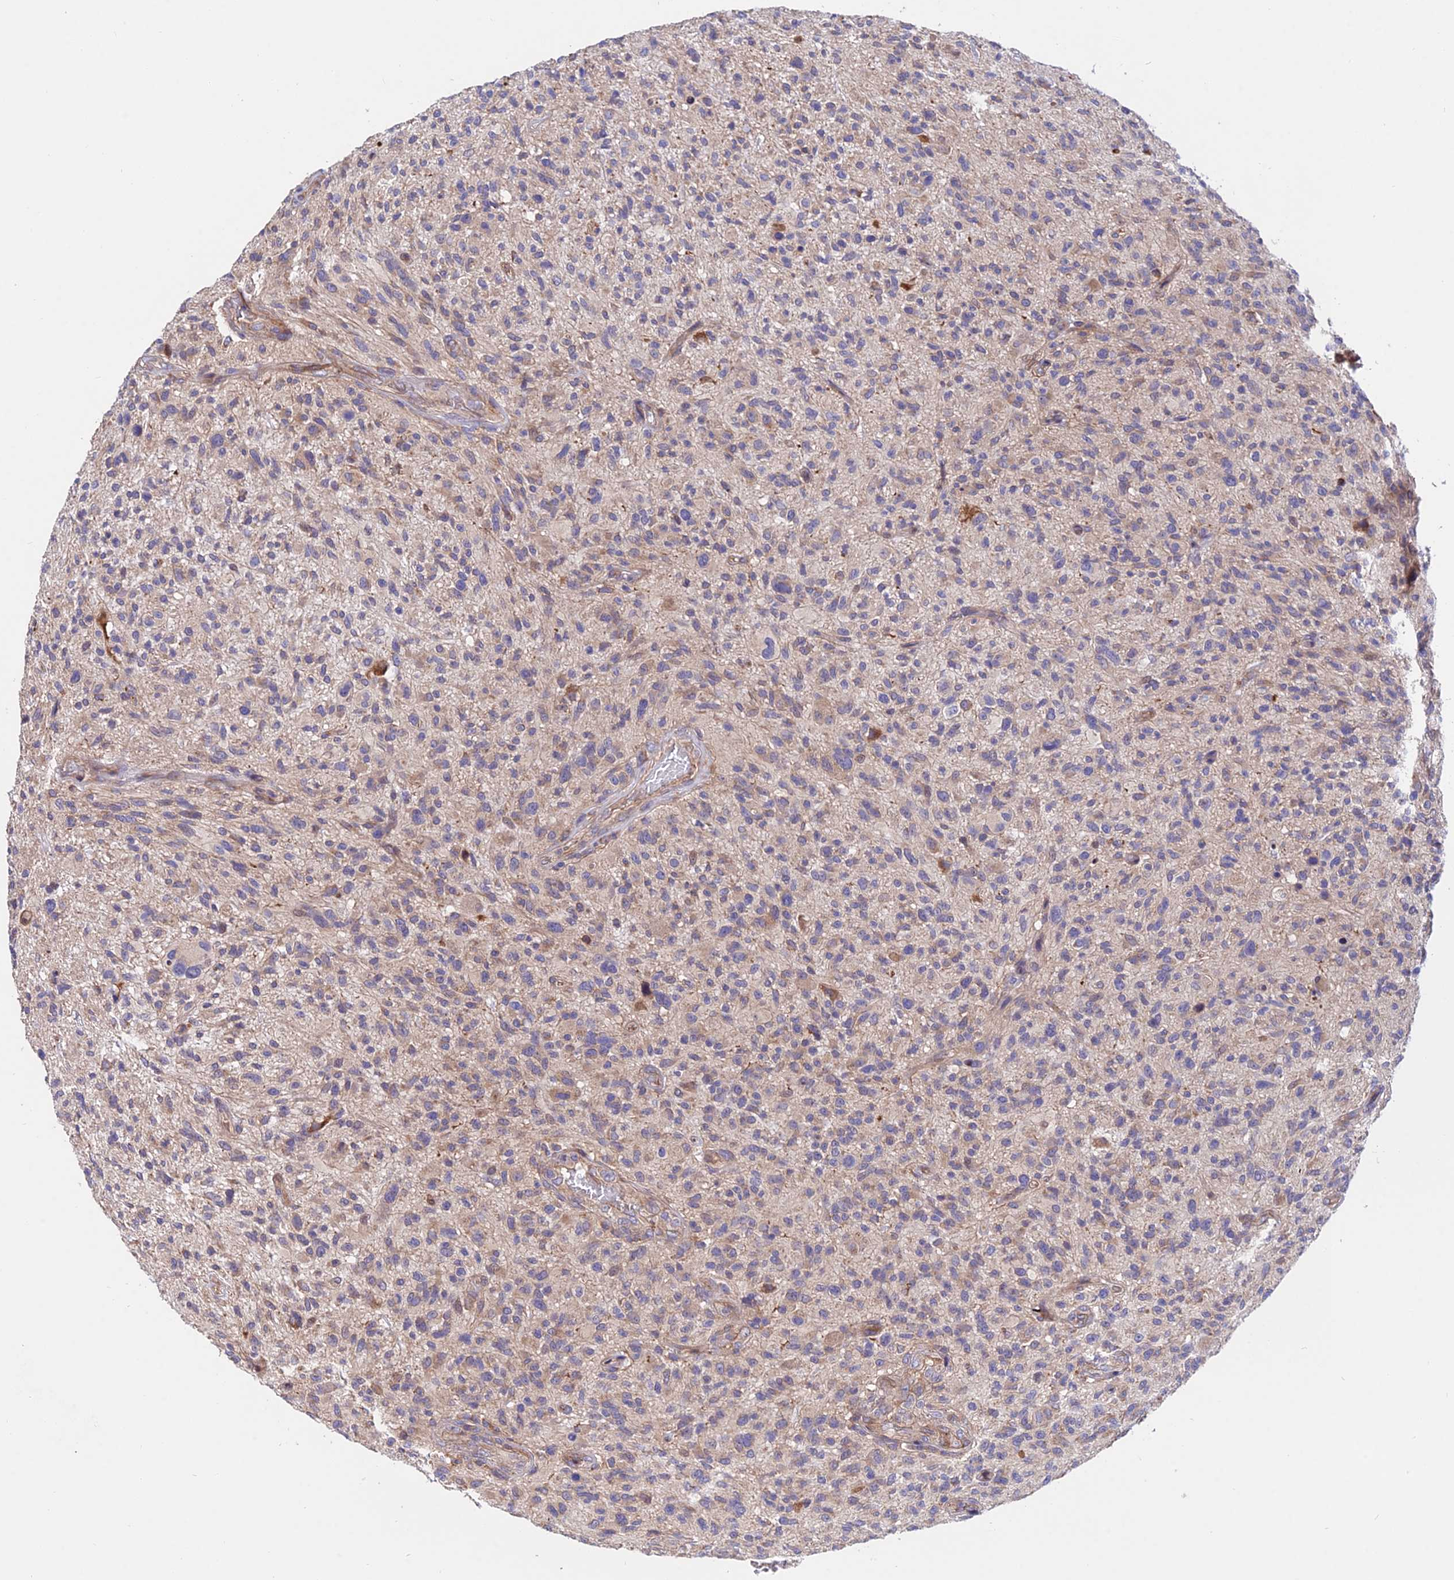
{"staining": {"intensity": "moderate", "quantity": "<25%", "location": "cytoplasmic/membranous"}, "tissue": "glioma", "cell_type": "Tumor cells", "image_type": "cancer", "snomed": [{"axis": "morphology", "description": "Glioma, malignant, High grade"}, {"axis": "topography", "description": "Brain"}], "caption": "Human glioma stained with a brown dye displays moderate cytoplasmic/membranous positive expression in approximately <25% of tumor cells.", "gene": "CDC37L1", "patient": {"sex": "male", "age": 47}}